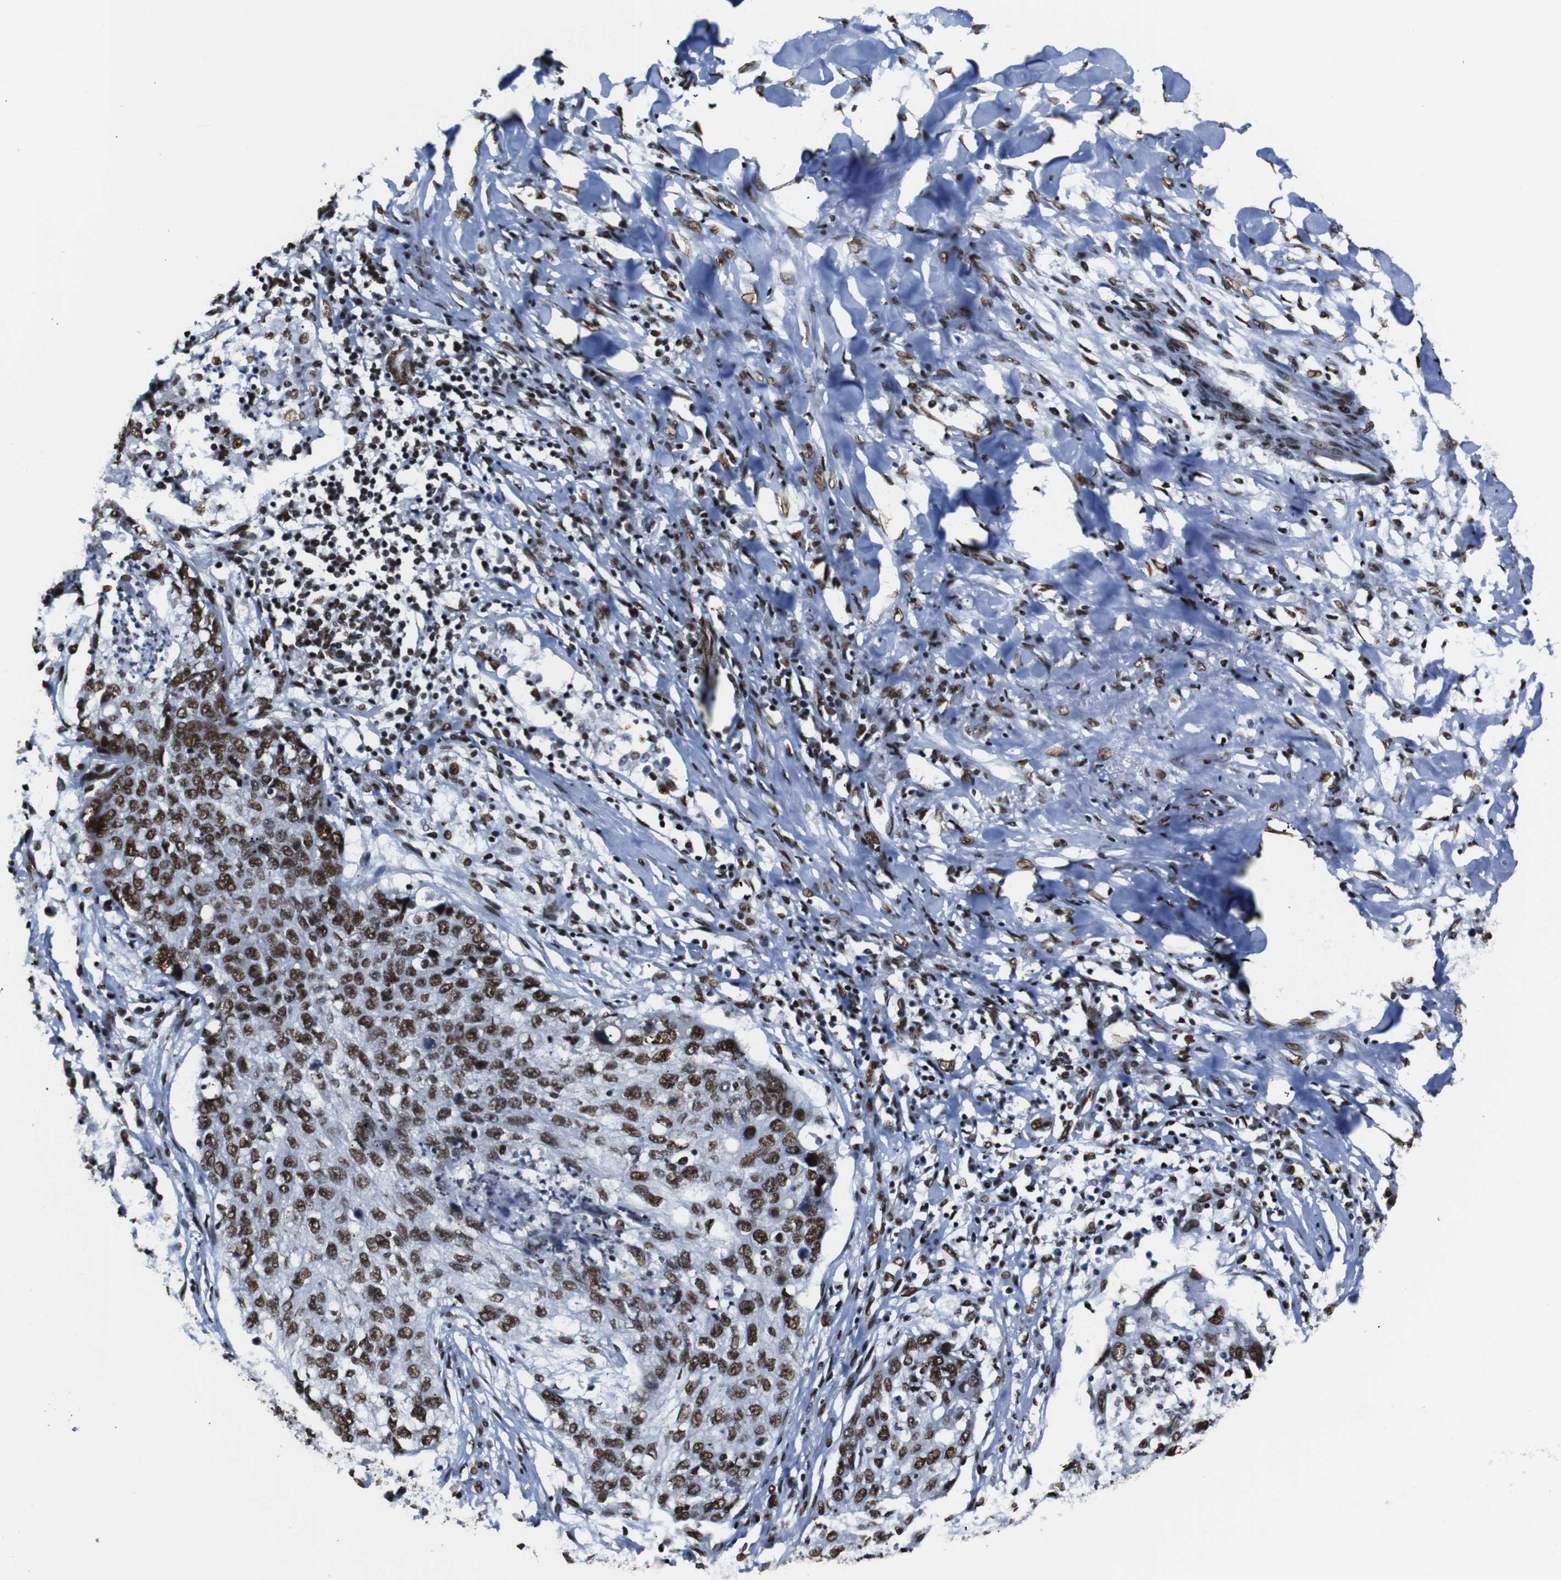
{"staining": {"intensity": "strong", "quantity": ">75%", "location": "nuclear"}, "tissue": "lung cancer", "cell_type": "Tumor cells", "image_type": "cancer", "snomed": [{"axis": "morphology", "description": "Squamous cell carcinoma, NOS"}, {"axis": "topography", "description": "Lung"}], "caption": "This is a histology image of IHC staining of lung cancer (squamous cell carcinoma), which shows strong positivity in the nuclear of tumor cells.", "gene": "ROMO1", "patient": {"sex": "female", "age": 63}}